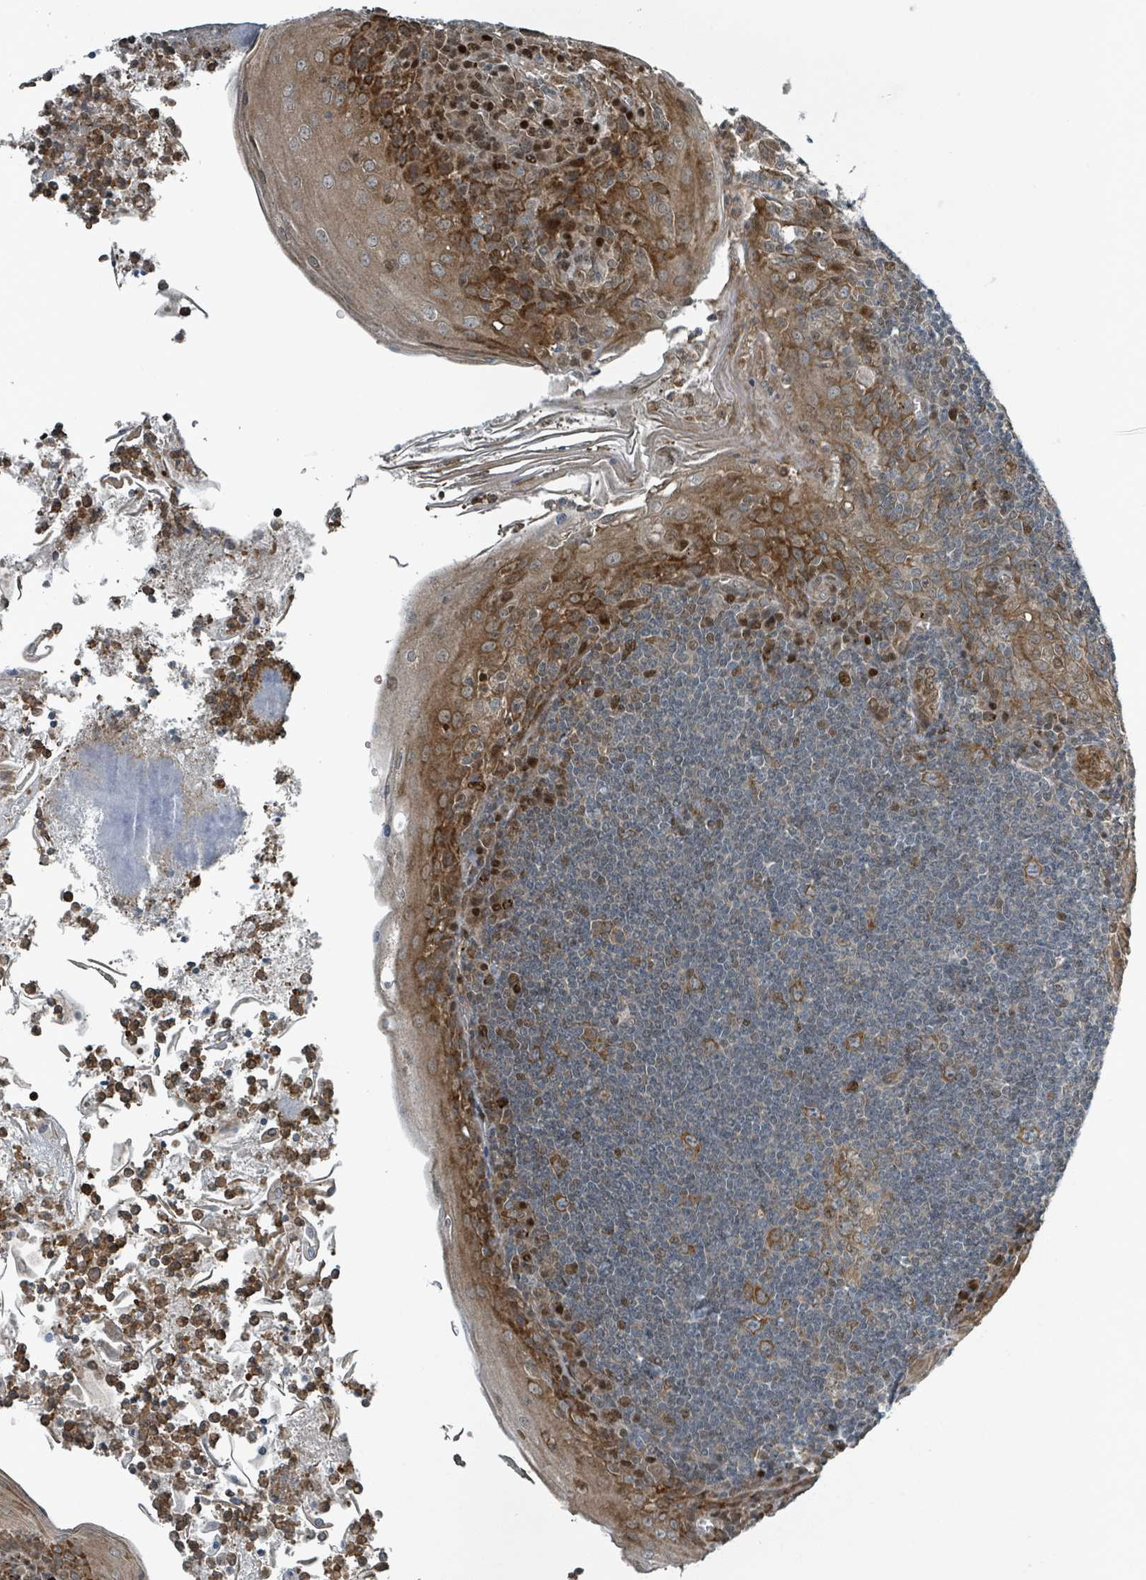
{"staining": {"intensity": "moderate", "quantity": "25%-75%", "location": "cytoplasmic/membranous,nuclear"}, "tissue": "tonsil", "cell_type": "Germinal center cells", "image_type": "normal", "snomed": [{"axis": "morphology", "description": "Normal tissue, NOS"}, {"axis": "topography", "description": "Tonsil"}], "caption": "An image showing moderate cytoplasmic/membranous,nuclear positivity in approximately 25%-75% of germinal center cells in benign tonsil, as visualized by brown immunohistochemical staining.", "gene": "RHPN2", "patient": {"sex": "male", "age": 27}}